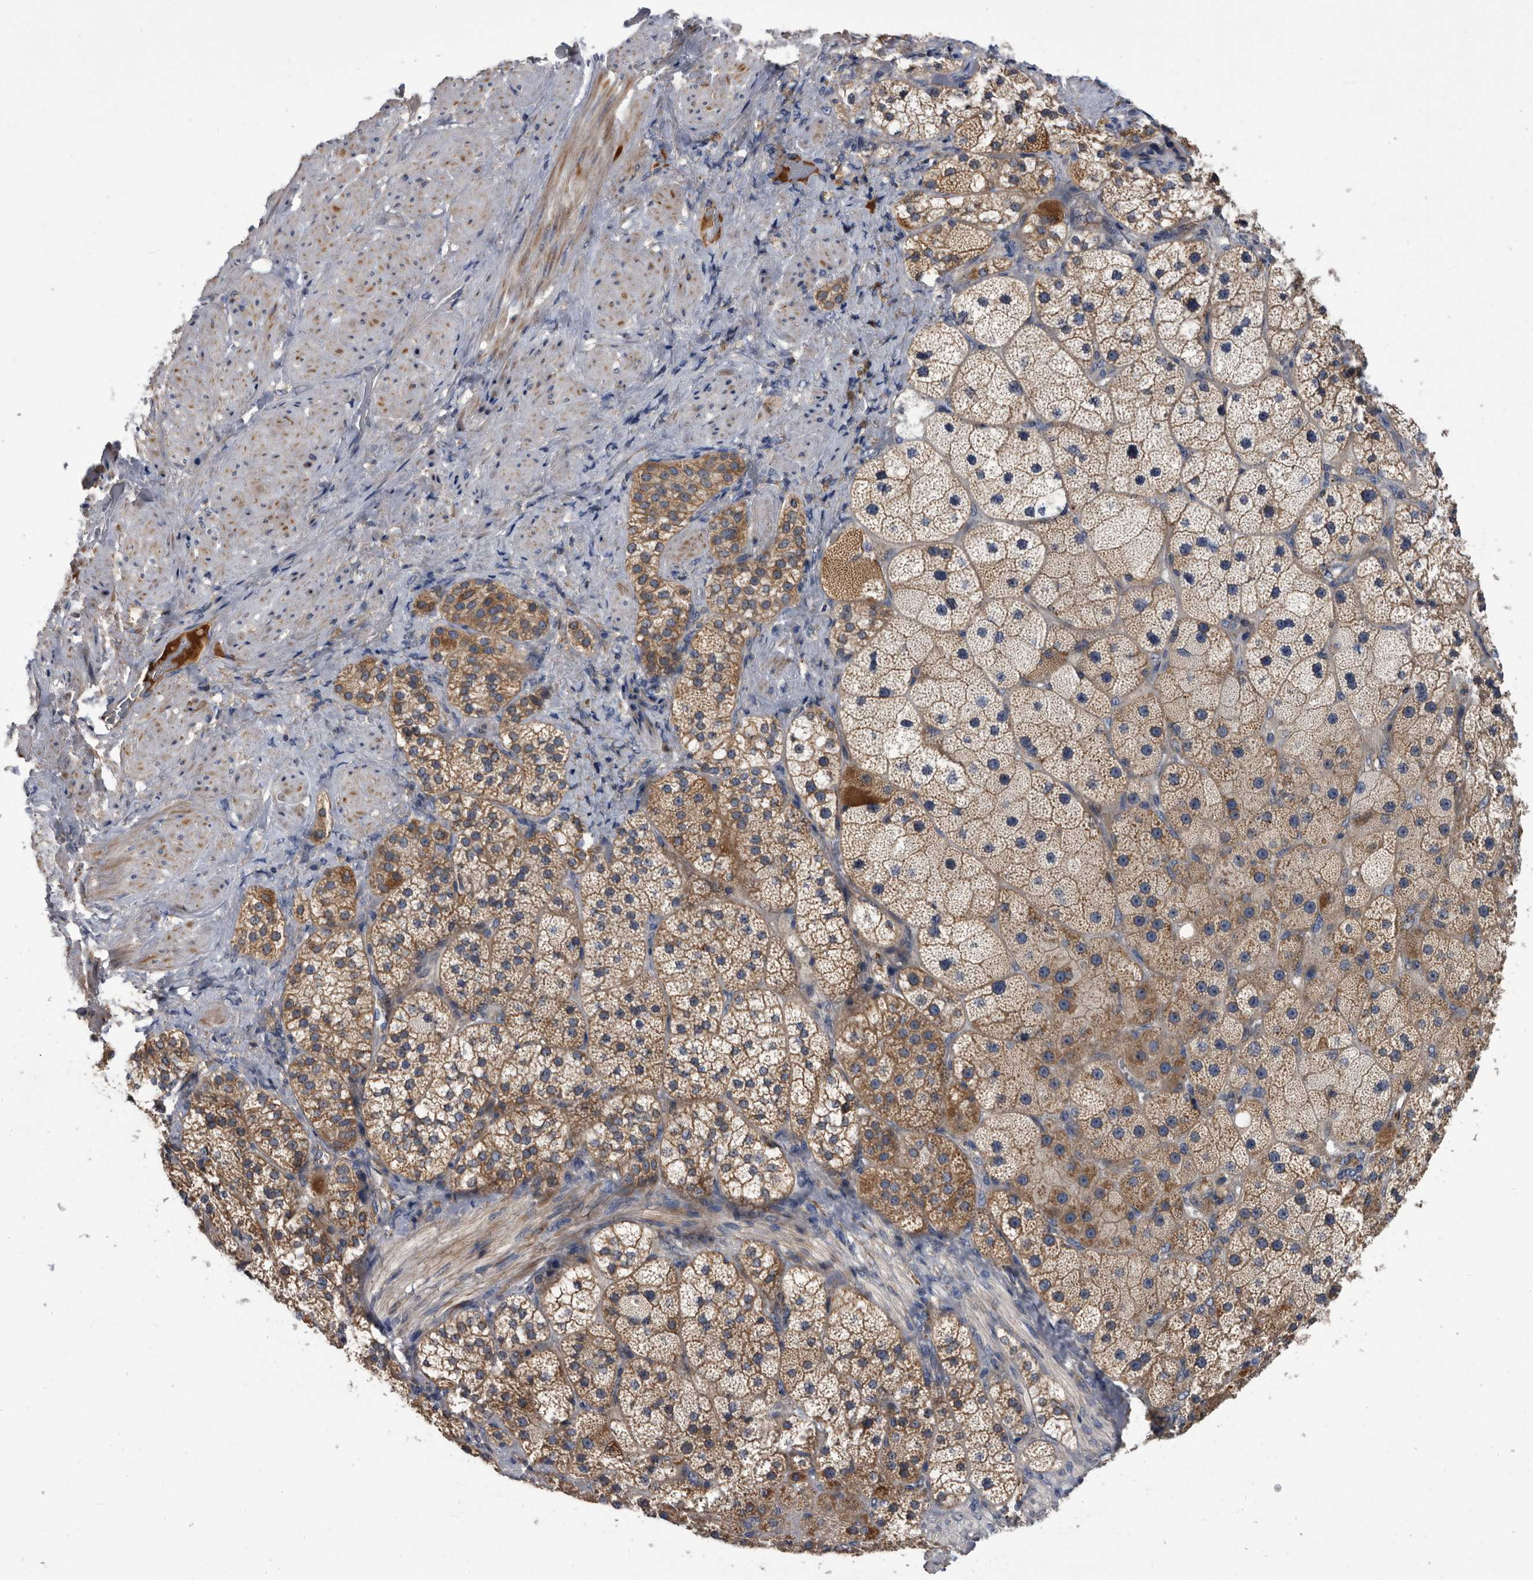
{"staining": {"intensity": "moderate", "quantity": ">75%", "location": "cytoplasmic/membranous"}, "tissue": "adrenal gland", "cell_type": "Glandular cells", "image_type": "normal", "snomed": [{"axis": "morphology", "description": "Normal tissue, NOS"}, {"axis": "topography", "description": "Adrenal gland"}], "caption": "Glandular cells demonstrate medium levels of moderate cytoplasmic/membranous expression in approximately >75% of cells in benign adrenal gland.", "gene": "DTNBP1", "patient": {"sex": "male", "age": 57}}